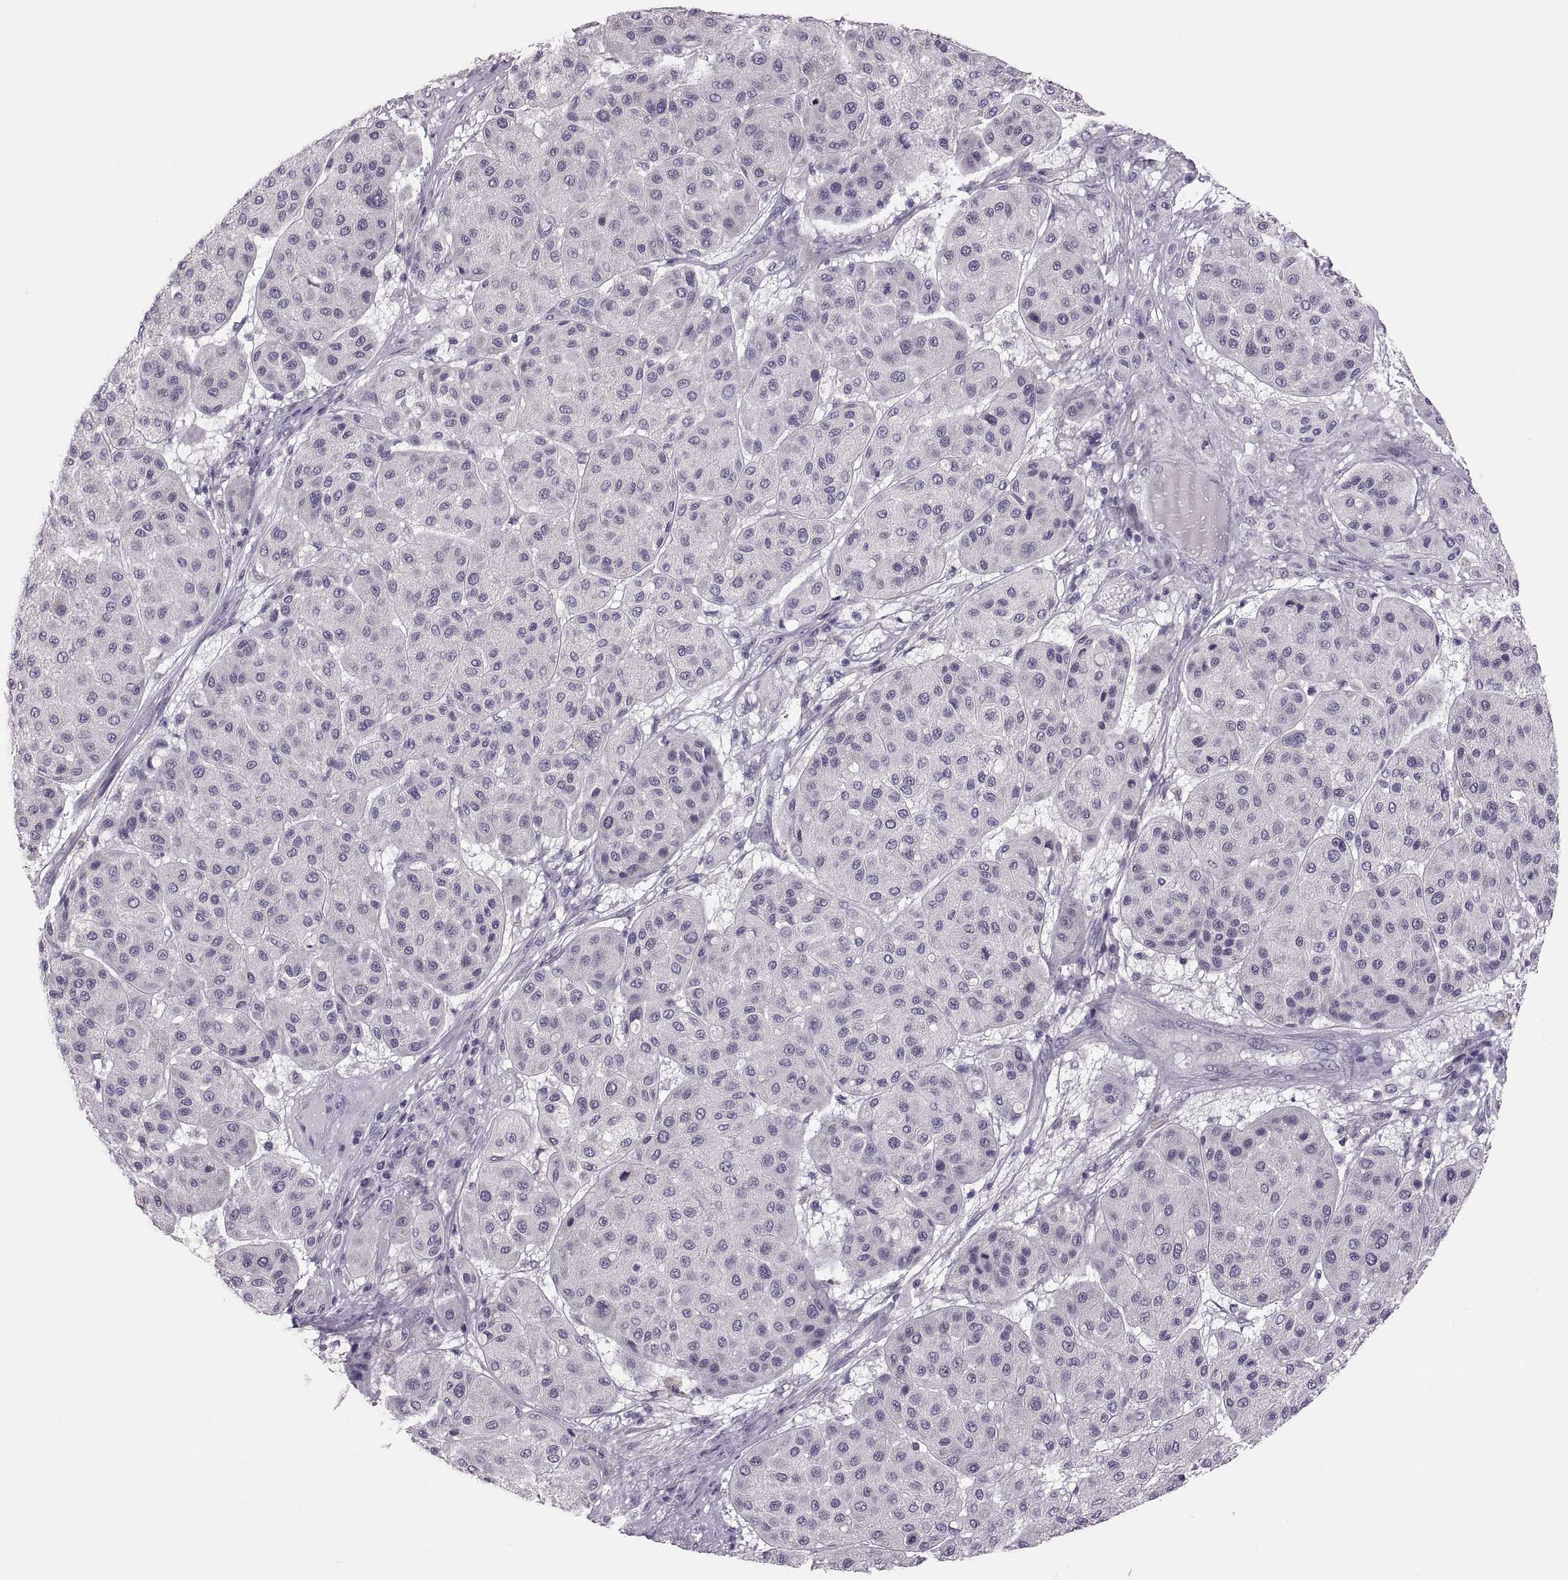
{"staining": {"intensity": "negative", "quantity": "none", "location": "none"}, "tissue": "melanoma", "cell_type": "Tumor cells", "image_type": "cancer", "snomed": [{"axis": "morphology", "description": "Malignant melanoma, Metastatic site"}, {"axis": "topography", "description": "Smooth muscle"}], "caption": "Tumor cells are negative for brown protein staining in melanoma.", "gene": "ADH6", "patient": {"sex": "male", "age": 41}}